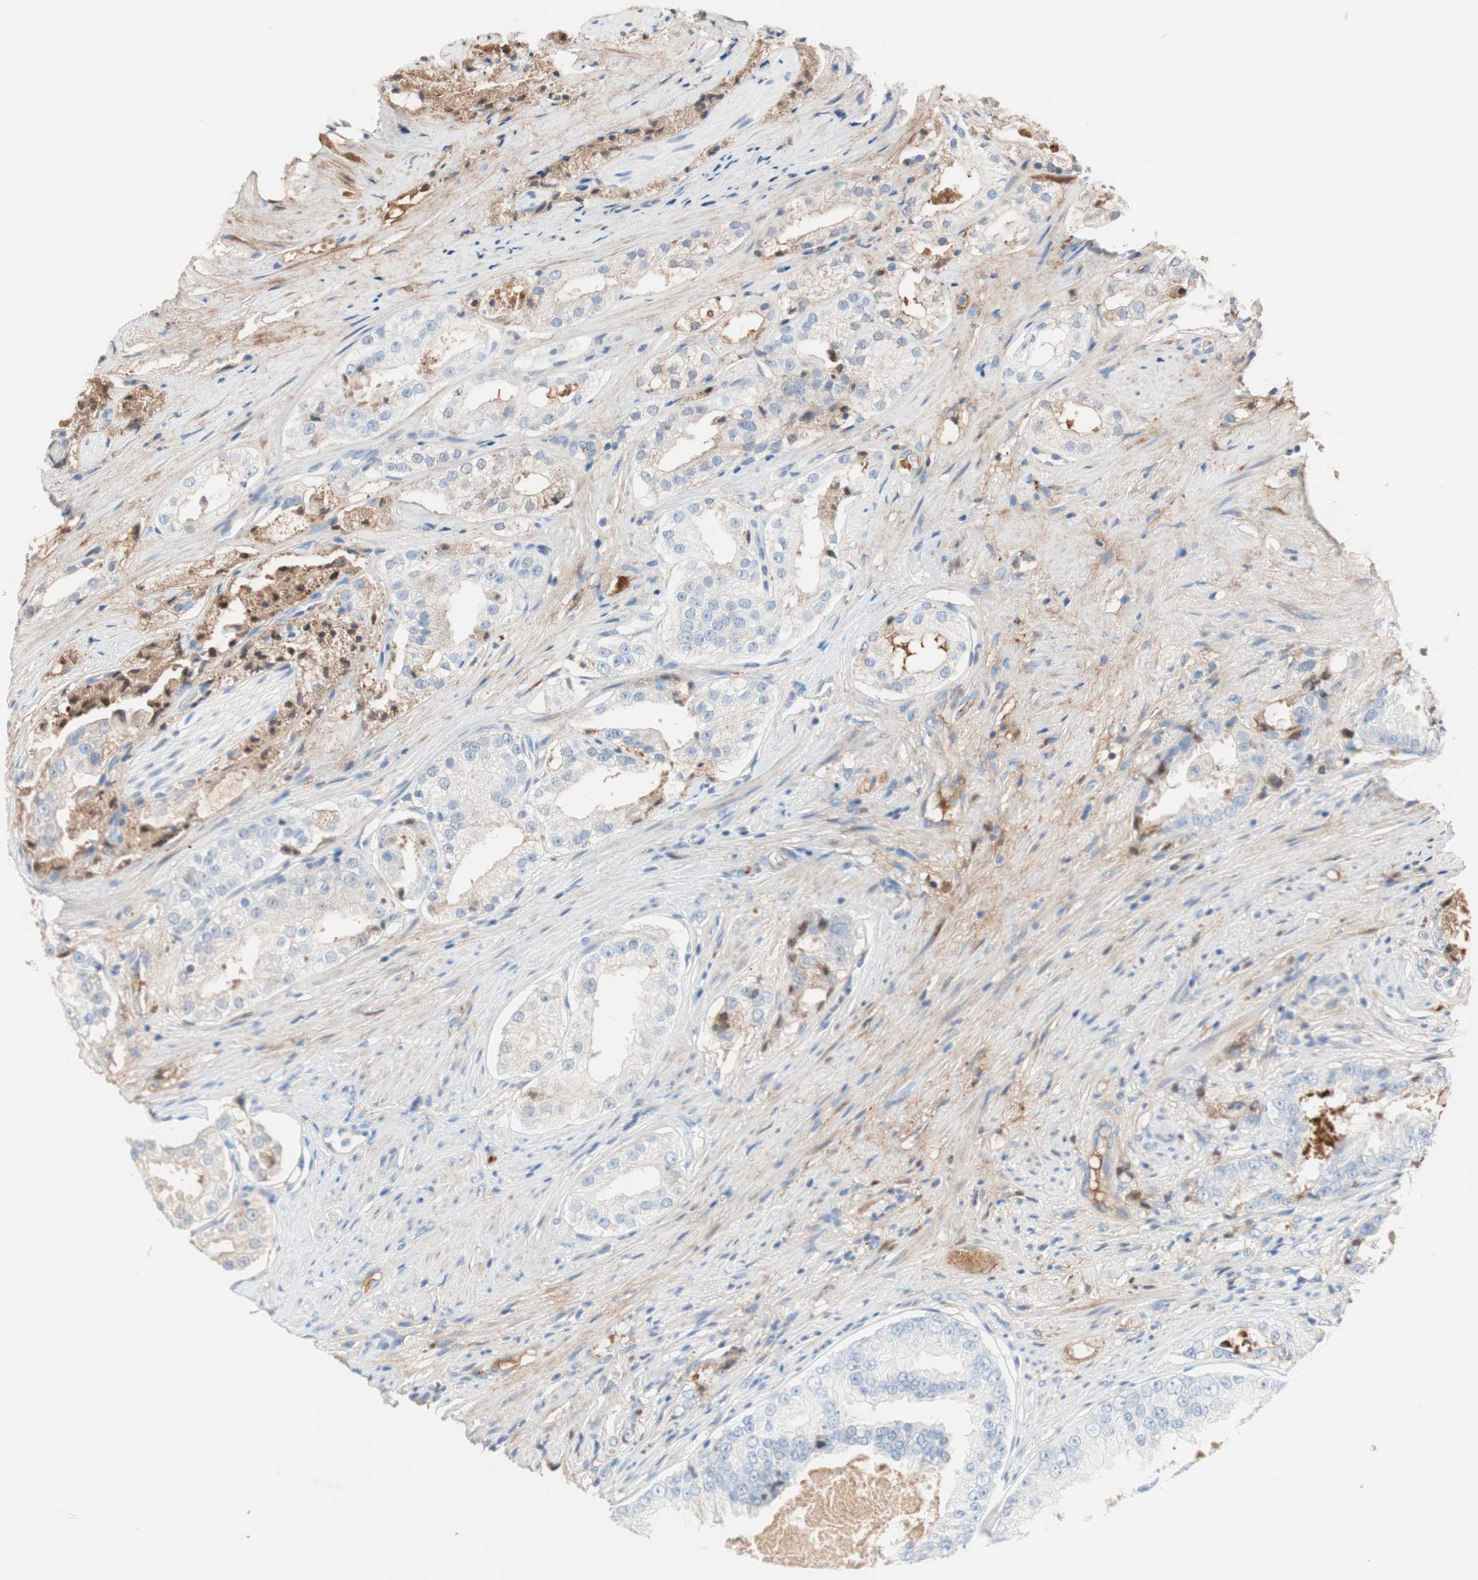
{"staining": {"intensity": "negative", "quantity": "none", "location": "none"}, "tissue": "prostate cancer", "cell_type": "Tumor cells", "image_type": "cancer", "snomed": [{"axis": "morphology", "description": "Adenocarcinoma, High grade"}, {"axis": "topography", "description": "Prostate"}], "caption": "The immunohistochemistry histopathology image has no significant expression in tumor cells of prostate cancer tissue.", "gene": "RBP4", "patient": {"sex": "male", "age": 73}}